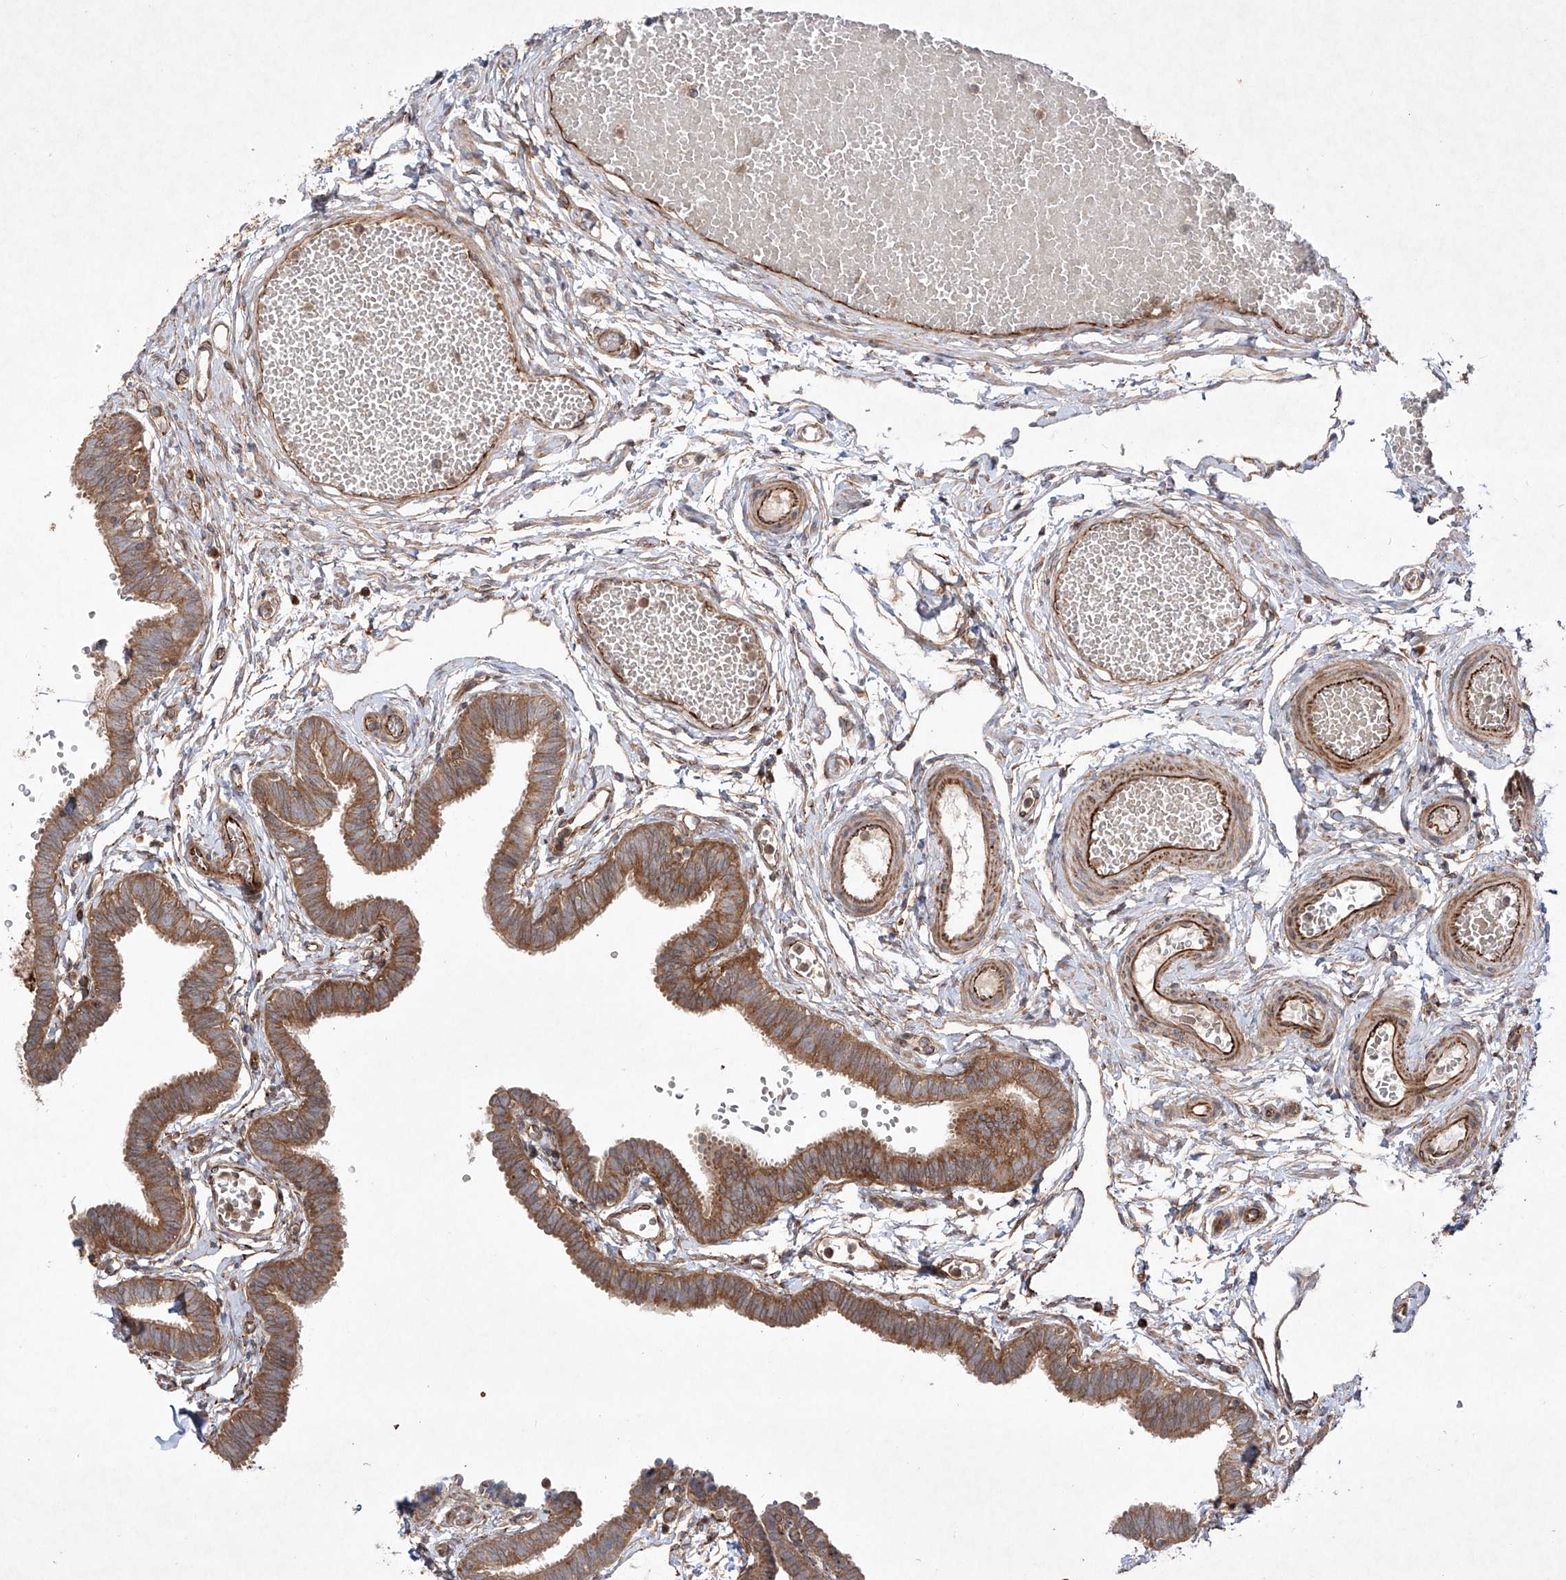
{"staining": {"intensity": "moderate", "quantity": ">75%", "location": "cytoplasmic/membranous"}, "tissue": "fallopian tube", "cell_type": "Glandular cells", "image_type": "normal", "snomed": [{"axis": "morphology", "description": "Normal tissue, NOS"}, {"axis": "topography", "description": "Fallopian tube"}, {"axis": "topography", "description": "Ovary"}], "caption": "Glandular cells exhibit medium levels of moderate cytoplasmic/membranous positivity in about >75% of cells in normal fallopian tube.", "gene": "YKT6", "patient": {"sex": "female", "age": 23}}